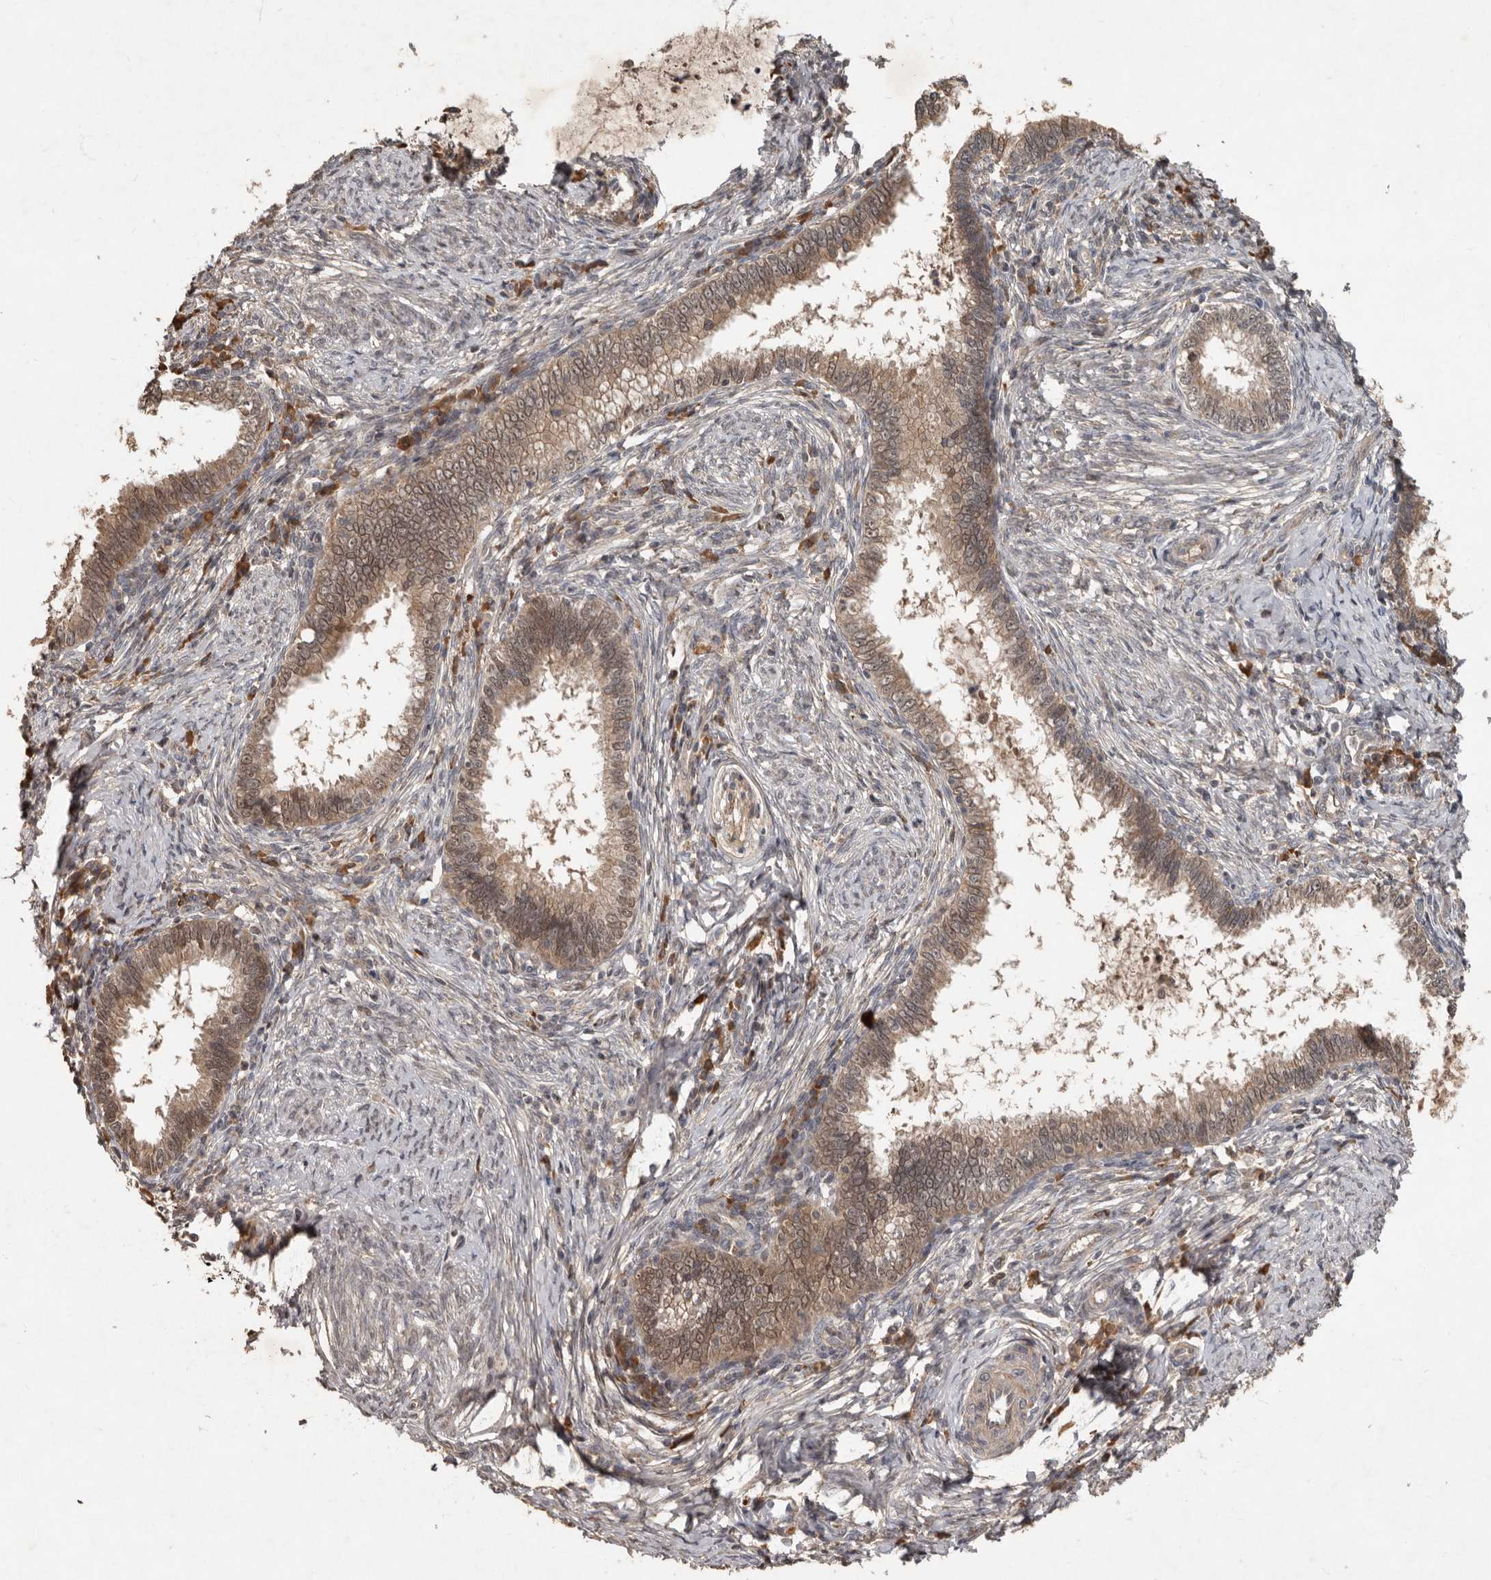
{"staining": {"intensity": "moderate", "quantity": ">75%", "location": "cytoplasmic/membranous,nuclear"}, "tissue": "cervical cancer", "cell_type": "Tumor cells", "image_type": "cancer", "snomed": [{"axis": "morphology", "description": "Adenocarcinoma, NOS"}, {"axis": "topography", "description": "Cervix"}], "caption": "Cervical adenocarcinoma stained with IHC demonstrates moderate cytoplasmic/membranous and nuclear positivity in approximately >75% of tumor cells. Using DAB (3,3'-diaminobenzidine) (brown) and hematoxylin (blue) stains, captured at high magnification using brightfield microscopy.", "gene": "KIF26B", "patient": {"sex": "female", "age": 36}}